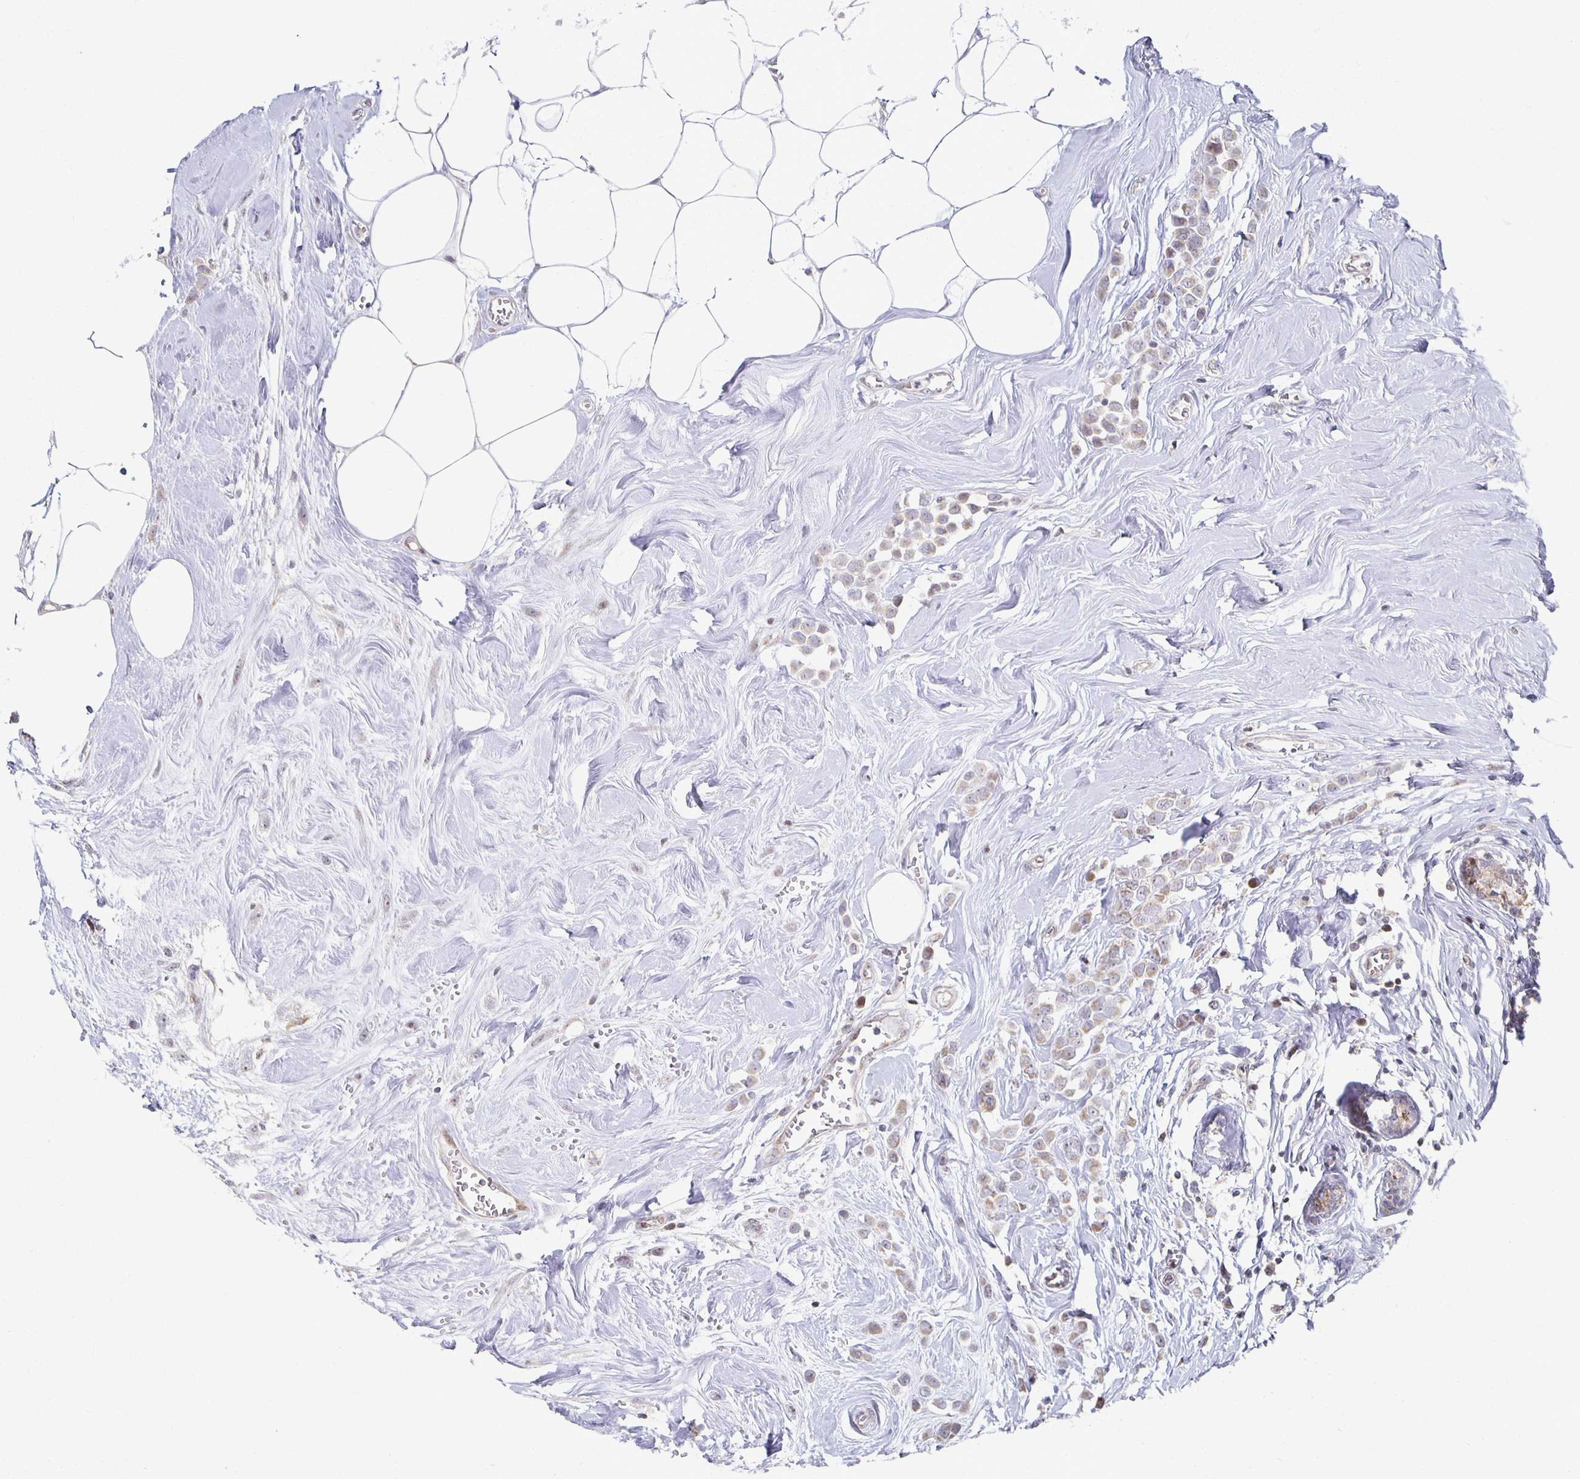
{"staining": {"intensity": "weak", "quantity": "25%-75%", "location": "cytoplasmic/membranous"}, "tissue": "breast cancer", "cell_type": "Tumor cells", "image_type": "cancer", "snomed": [{"axis": "morphology", "description": "Duct carcinoma"}, {"axis": "topography", "description": "Breast"}], "caption": "Weak cytoplasmic/membranous protein positivity is present in approximately 25%-75% of tumor cells in breast cancer (intraductal carcinoma).", "gene": "HCFC1R1", "patient": {"sex": "female", "age": 80}}